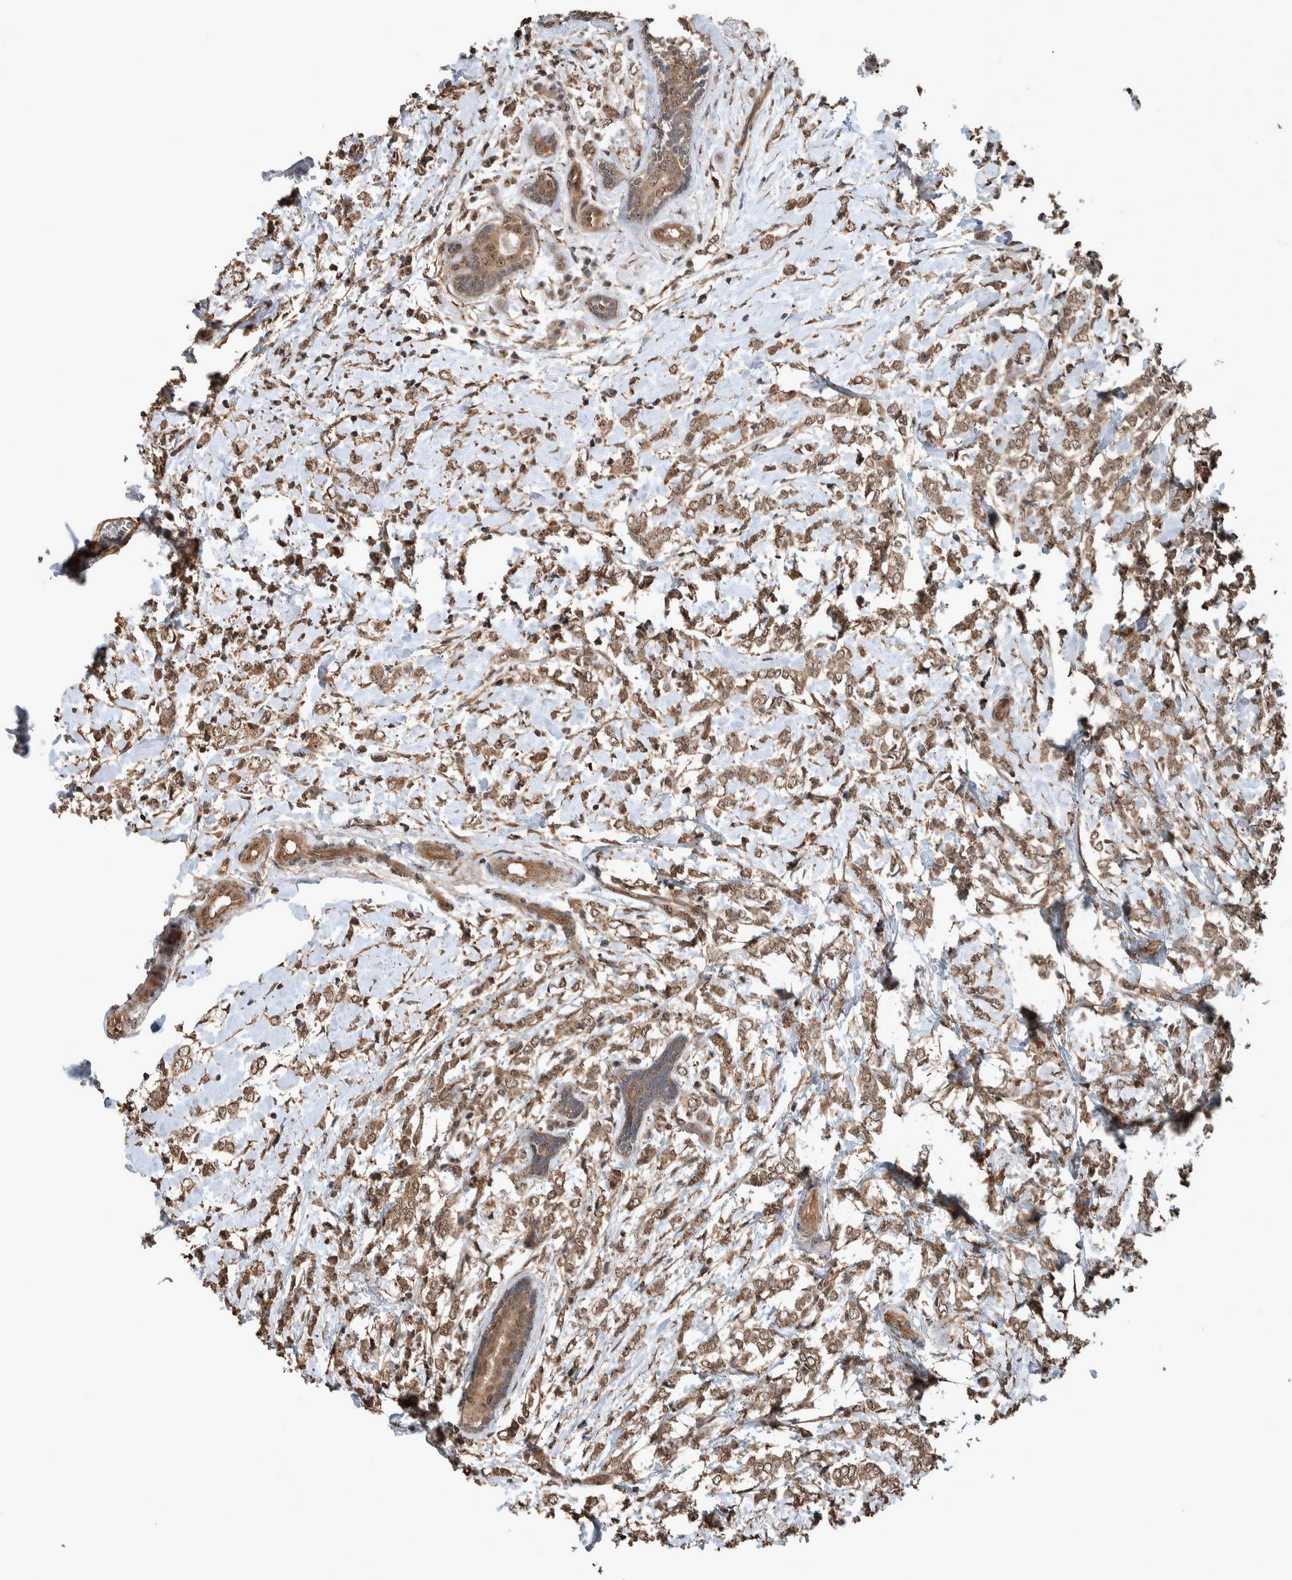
{"staining": {"intensity": "moderate", "quantity": ">75%", "location": "cytoplasmic/membranous"}, "tissue": "breast cancer", "cell_type": "Tumor cells", "image_type": "cancer", "snomed": [{"axis": "morphology", "description": "Normal tissue, NOS"}, {"axis": "morphology", "description": "Lobular carcinoma"}, {"axis": "topography", "description": "Breast"}], "caption": "Immunohistochemical staining of human breast cancer (lobular carcinoma) displays medium levels of moderate cytoplasmic/membranous protein expression in about >75% of tumor cells.", "gene": "MYO1E", "patient": {"sex": "female", "age": 47}}